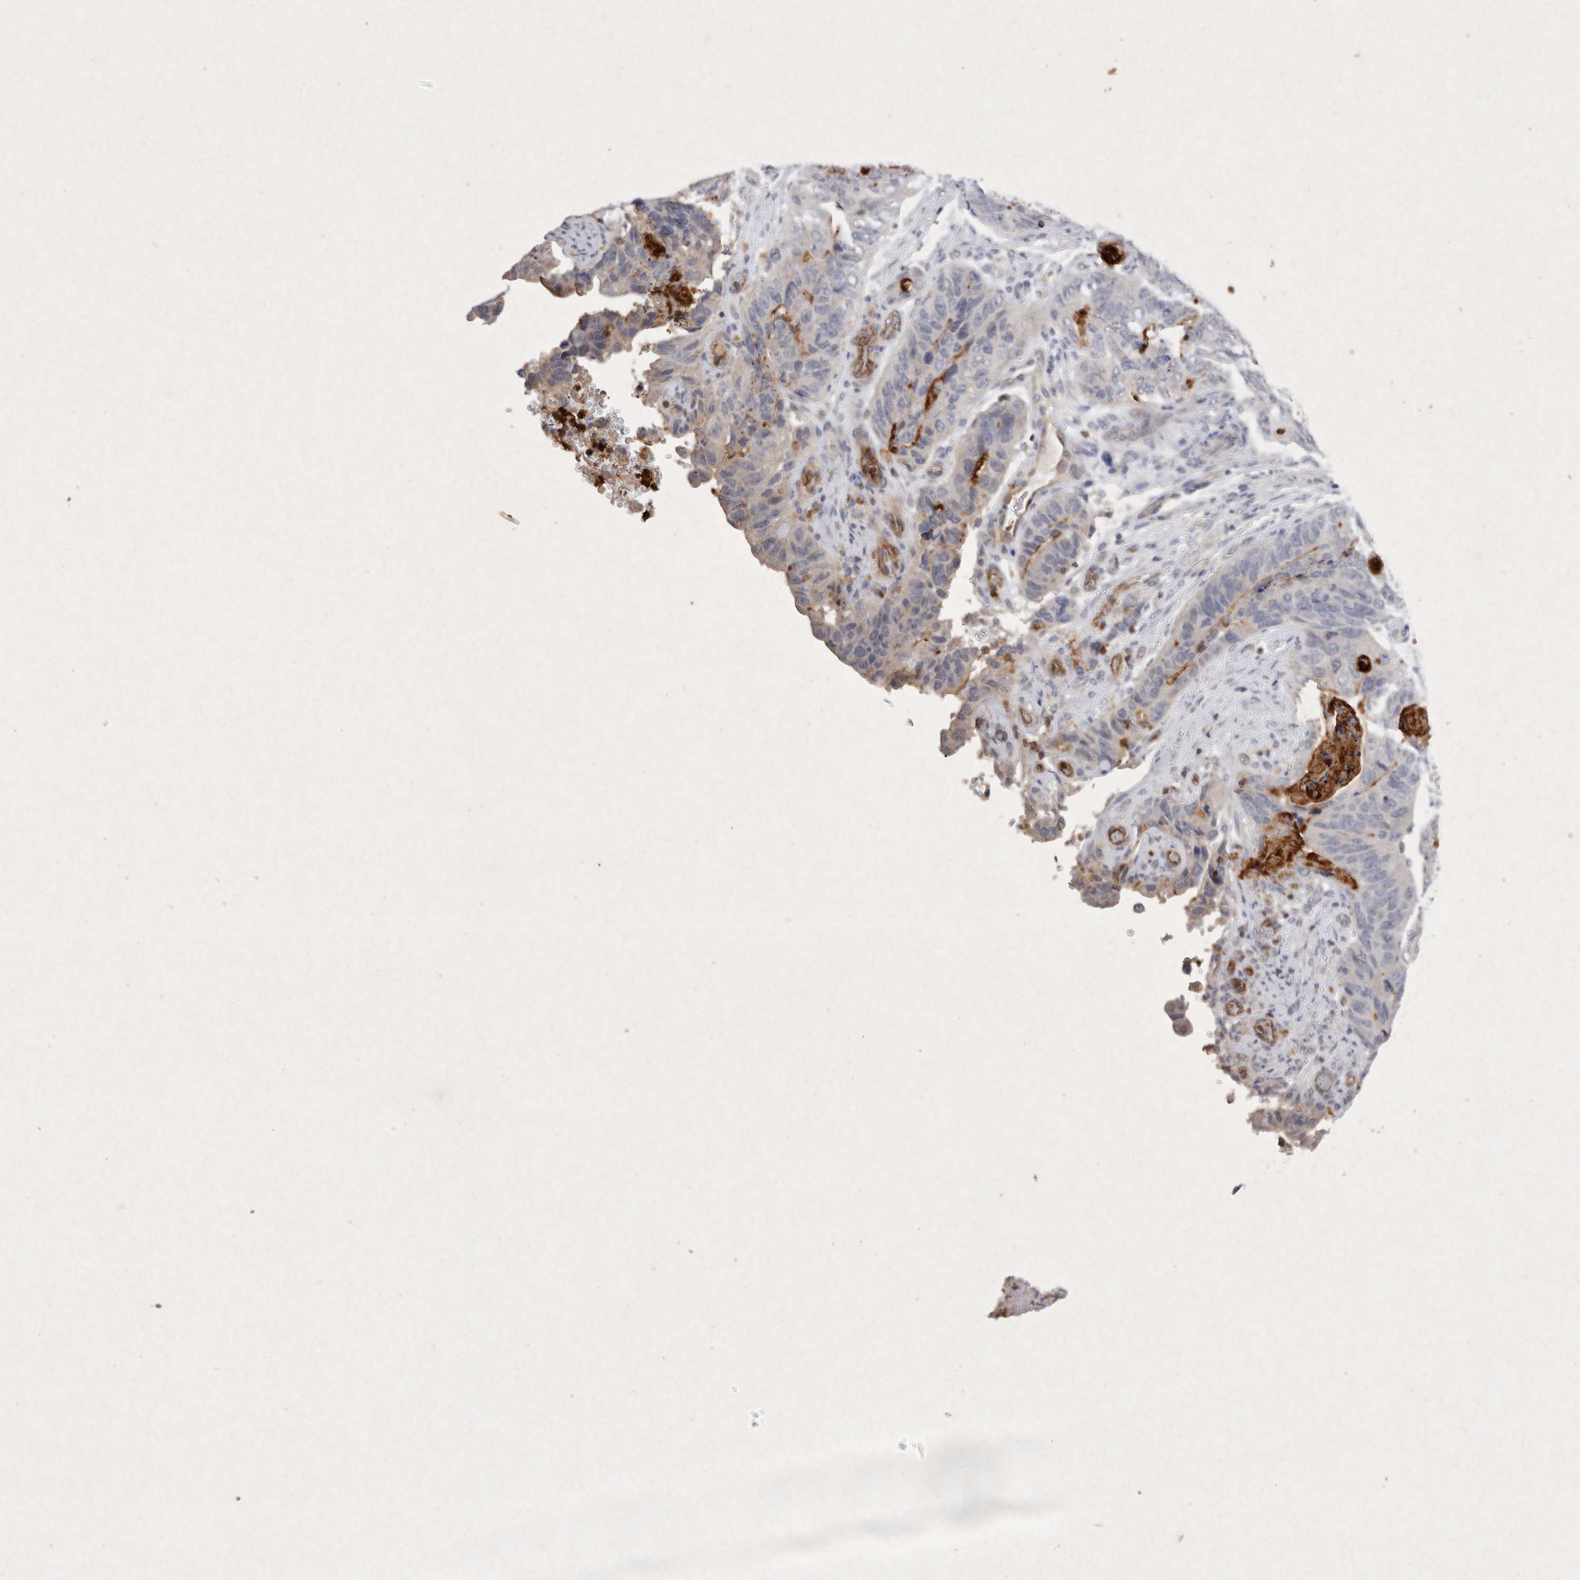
{"staining": {"intensity": "weak", "quantity": "<25%", "location": "cytoplasmic/membranous"}, "tissue": "stomach cancer", "cell_type": "Tumor cells", "image_type": "cancer", "snomed": [{"axis": "morphology", "description": "Adenocarcinoma, NOS"}, {"axis": "topography", "description": "Stomach"}], "caption": "The immunohistochemistry histopathology image has no significant staining in tumor cells of stomach cancer (adenocarcinoma) tissue.", "gene": "RASSF3", "patient": {"sex": "female", "age": 89}}